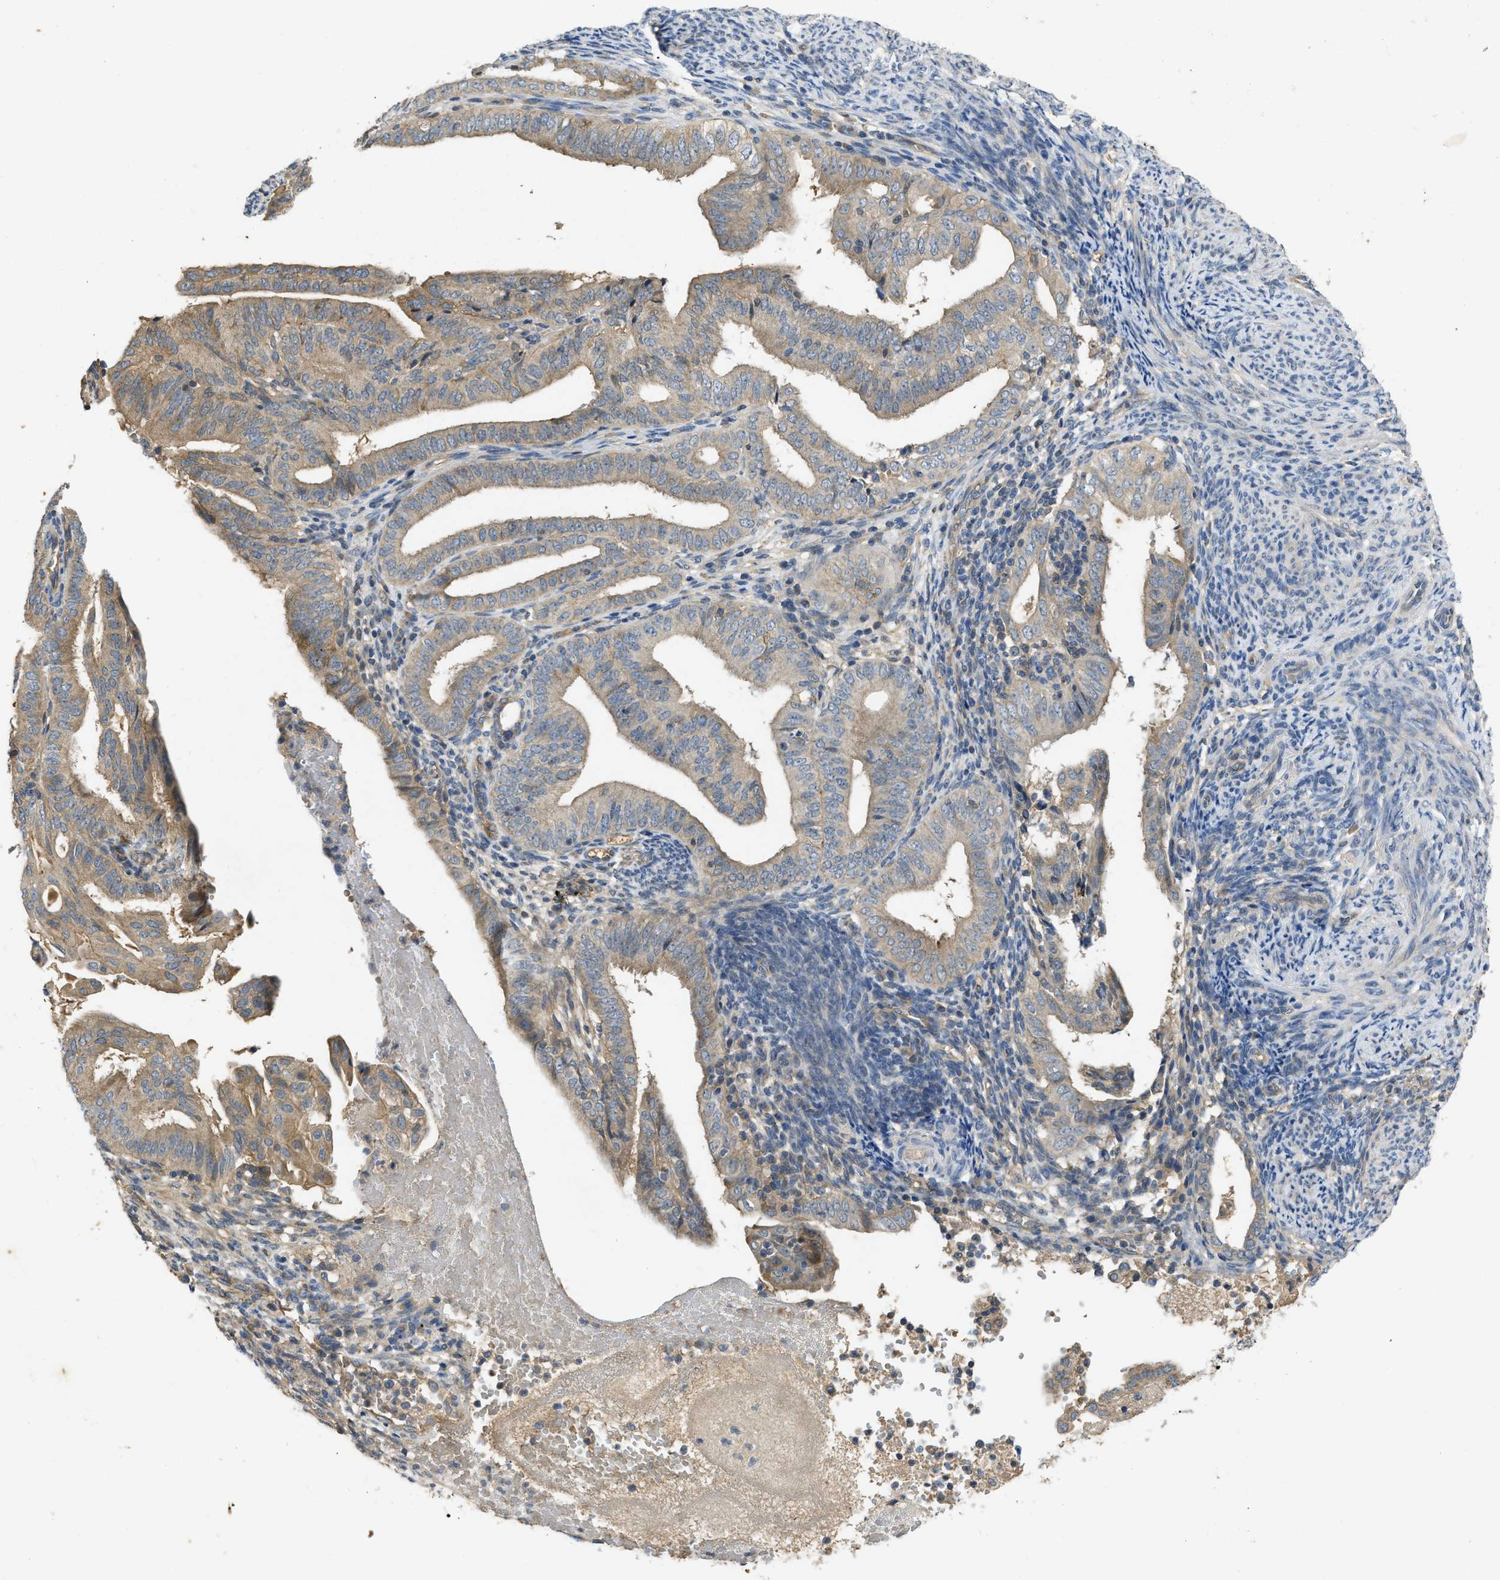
{"staining": {"intensity": "moderate", "quantity": "25%-75%", "location": "cytoplasmic/membranous"}, "tissue": "endometrial cancer", "cell_type": "Tumor cells", "image_type": "cancer", "snomed": [{"axis": "morphology", "description": "Adenocarcinoma, NOS"}, {"axis": "topography", "description": "Endometrium"}], "caption": "The immunohistochemical stain labels moderate cytoplasmic/membranous staining in tumor cells of endometrial adenocarcinoma tissue.", "gene": "PPP3CA", "patient": {"sex": "female", "age": 58}}